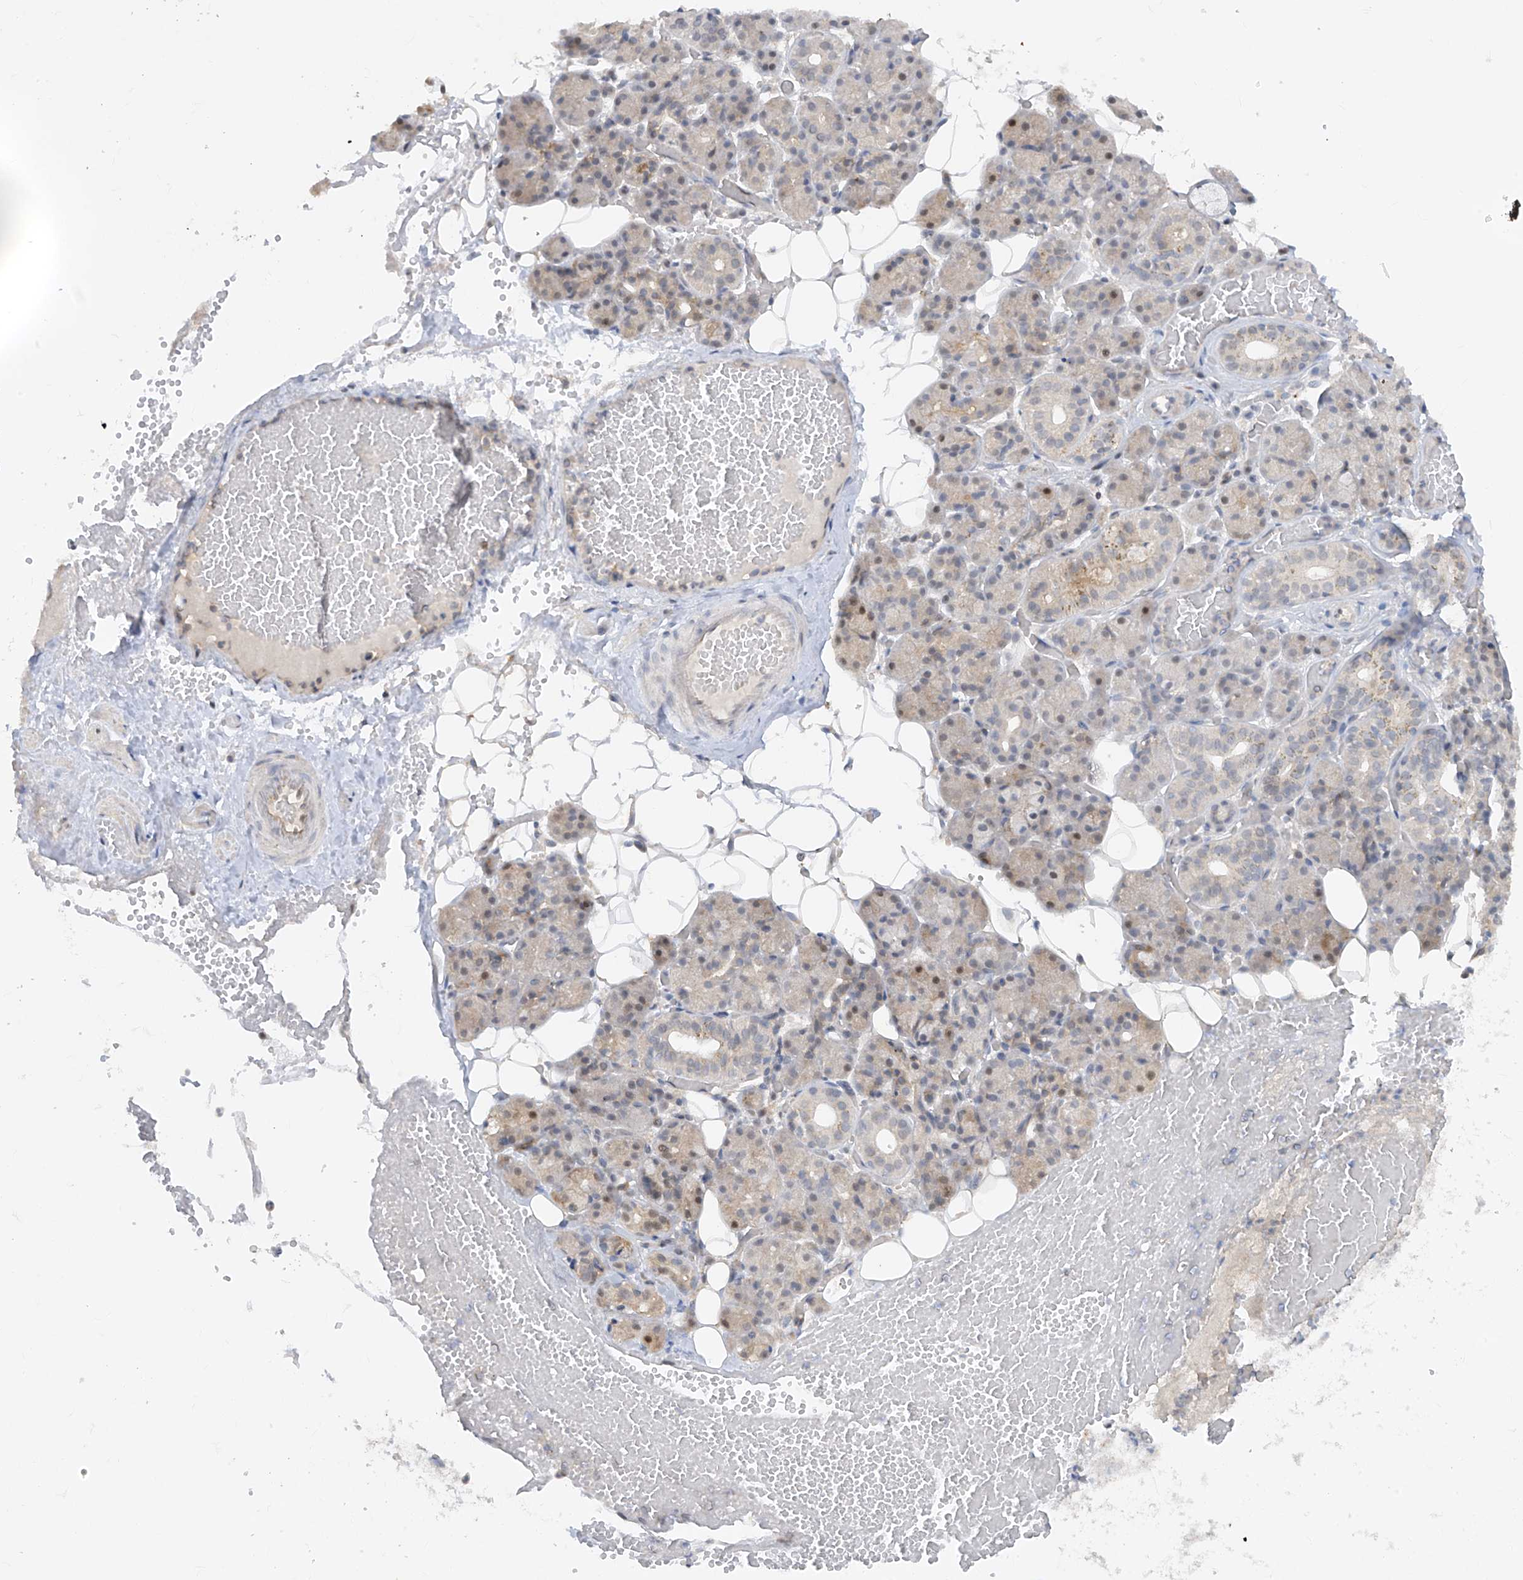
{"staining": {"intensity": "weak", "quantity": "<25%", "location": "cytoplasmic/membranous,nuclear"}, "tissue": "salivary gland", "cell_type": "Glandular cells", "image_type": "normal", "snomed": [{"axis": "morphology", "description": "Normal tissue, NOS"}, {"axis": "topography", "description": "Salivary gland"}], "caption": "Histopathology image shows no protein positivity in glandular cells of normal salivary gland.", "gene": "ZNF358", "patient": {"sex": "male", "age": 63}}